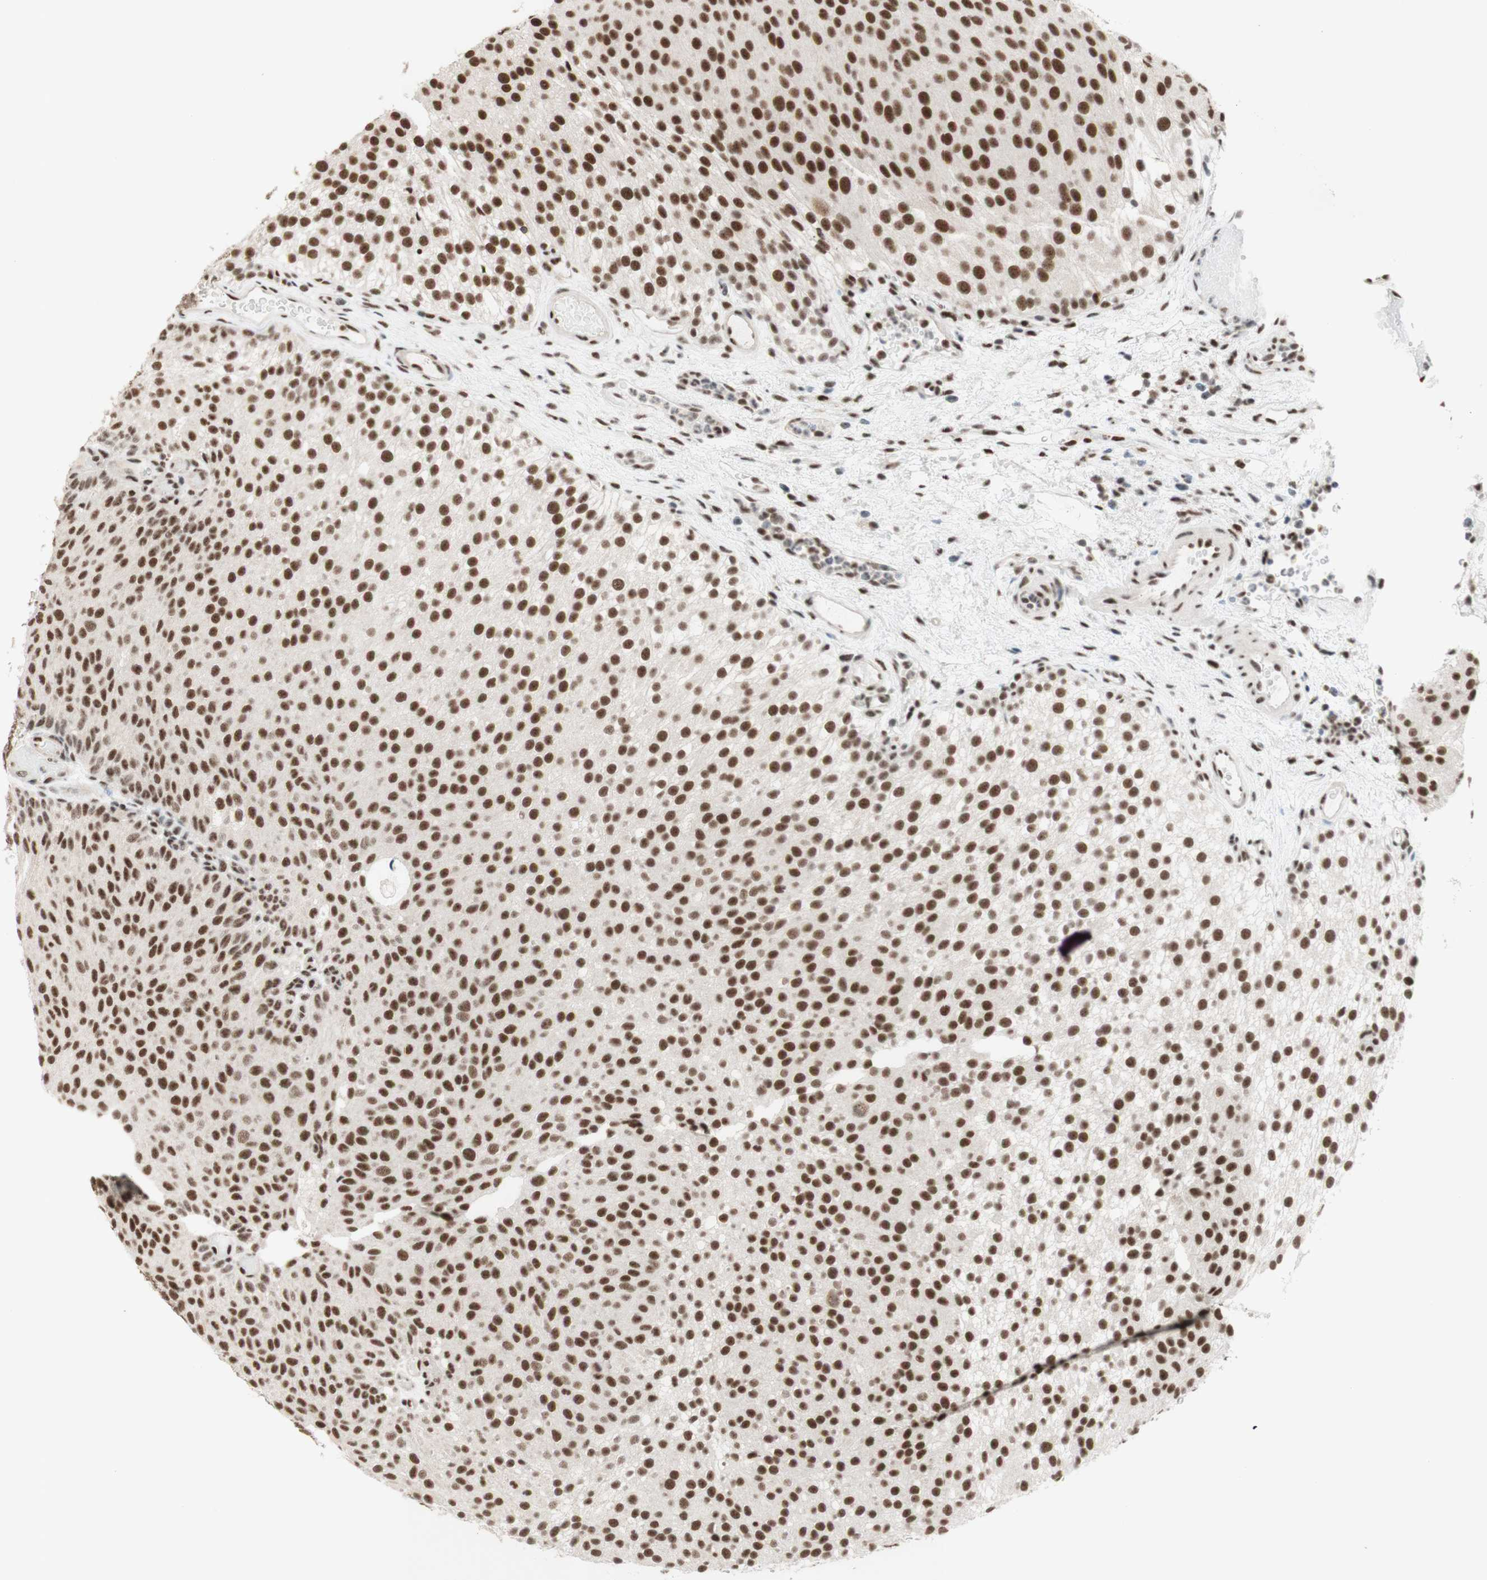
{"staining": {"intensity": "strong", "quantity": ">75%", "location": "nuclear"}, "tissue": "urothelial cancer", "cell_type": "Tumor cells", "image_type": "cancer", "snomed": [{"axis": "morphology", "description": "Urothelial carcinoma, Low grade"}, {"axis": "topography", "description": "Urinary bladder"}], "caption": "Urothelial cancer tissue displays strong nuclear expression in approximately >75% of tumor cells", "gene": "PRPF19", "patient": {"sex": "male", "age": 78}}